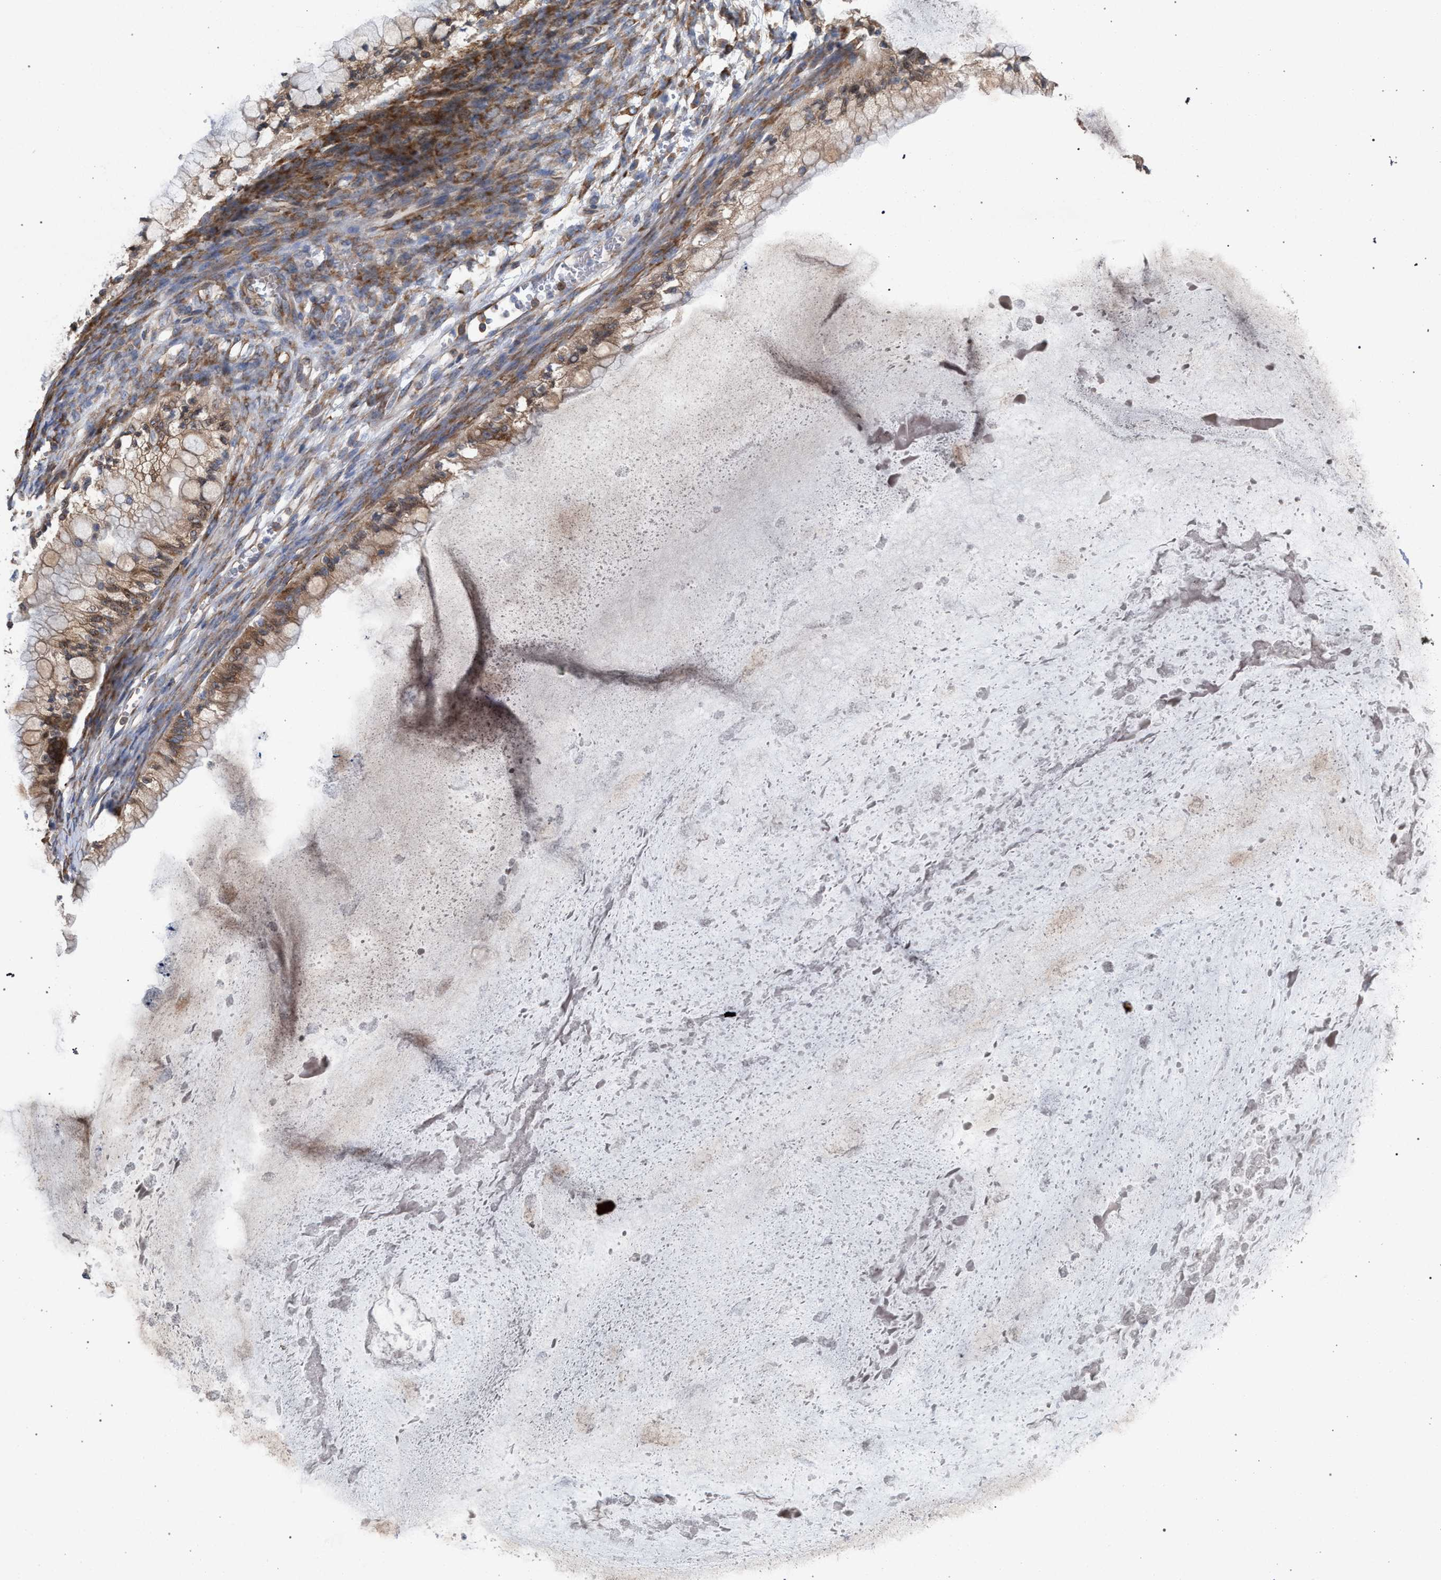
{"staining": {"intensity": "weak", "quantity": ">75%", "location": "cytoplasmic/membranous"}, "tissue": "ovarian cancer", "cell_type": "Tumor cells", "image_type": "cancer", "snomed": [{"axis": "morphology", "description": "Cystadenocarcinoma, mucinous, NOS"}, {"axis": "topography", "description": "Ovary"}], "caption": "An IHC photomicrograph of tumor tissue is shown. Protein staining in brown highlights weak cytoplasmic/membranous positivity in ovarian cancer (mucinous cystadenocarcinoma) within tumor cells.", "gene": "CDR2L", "patient": {"sex": "female", "age": 57}}